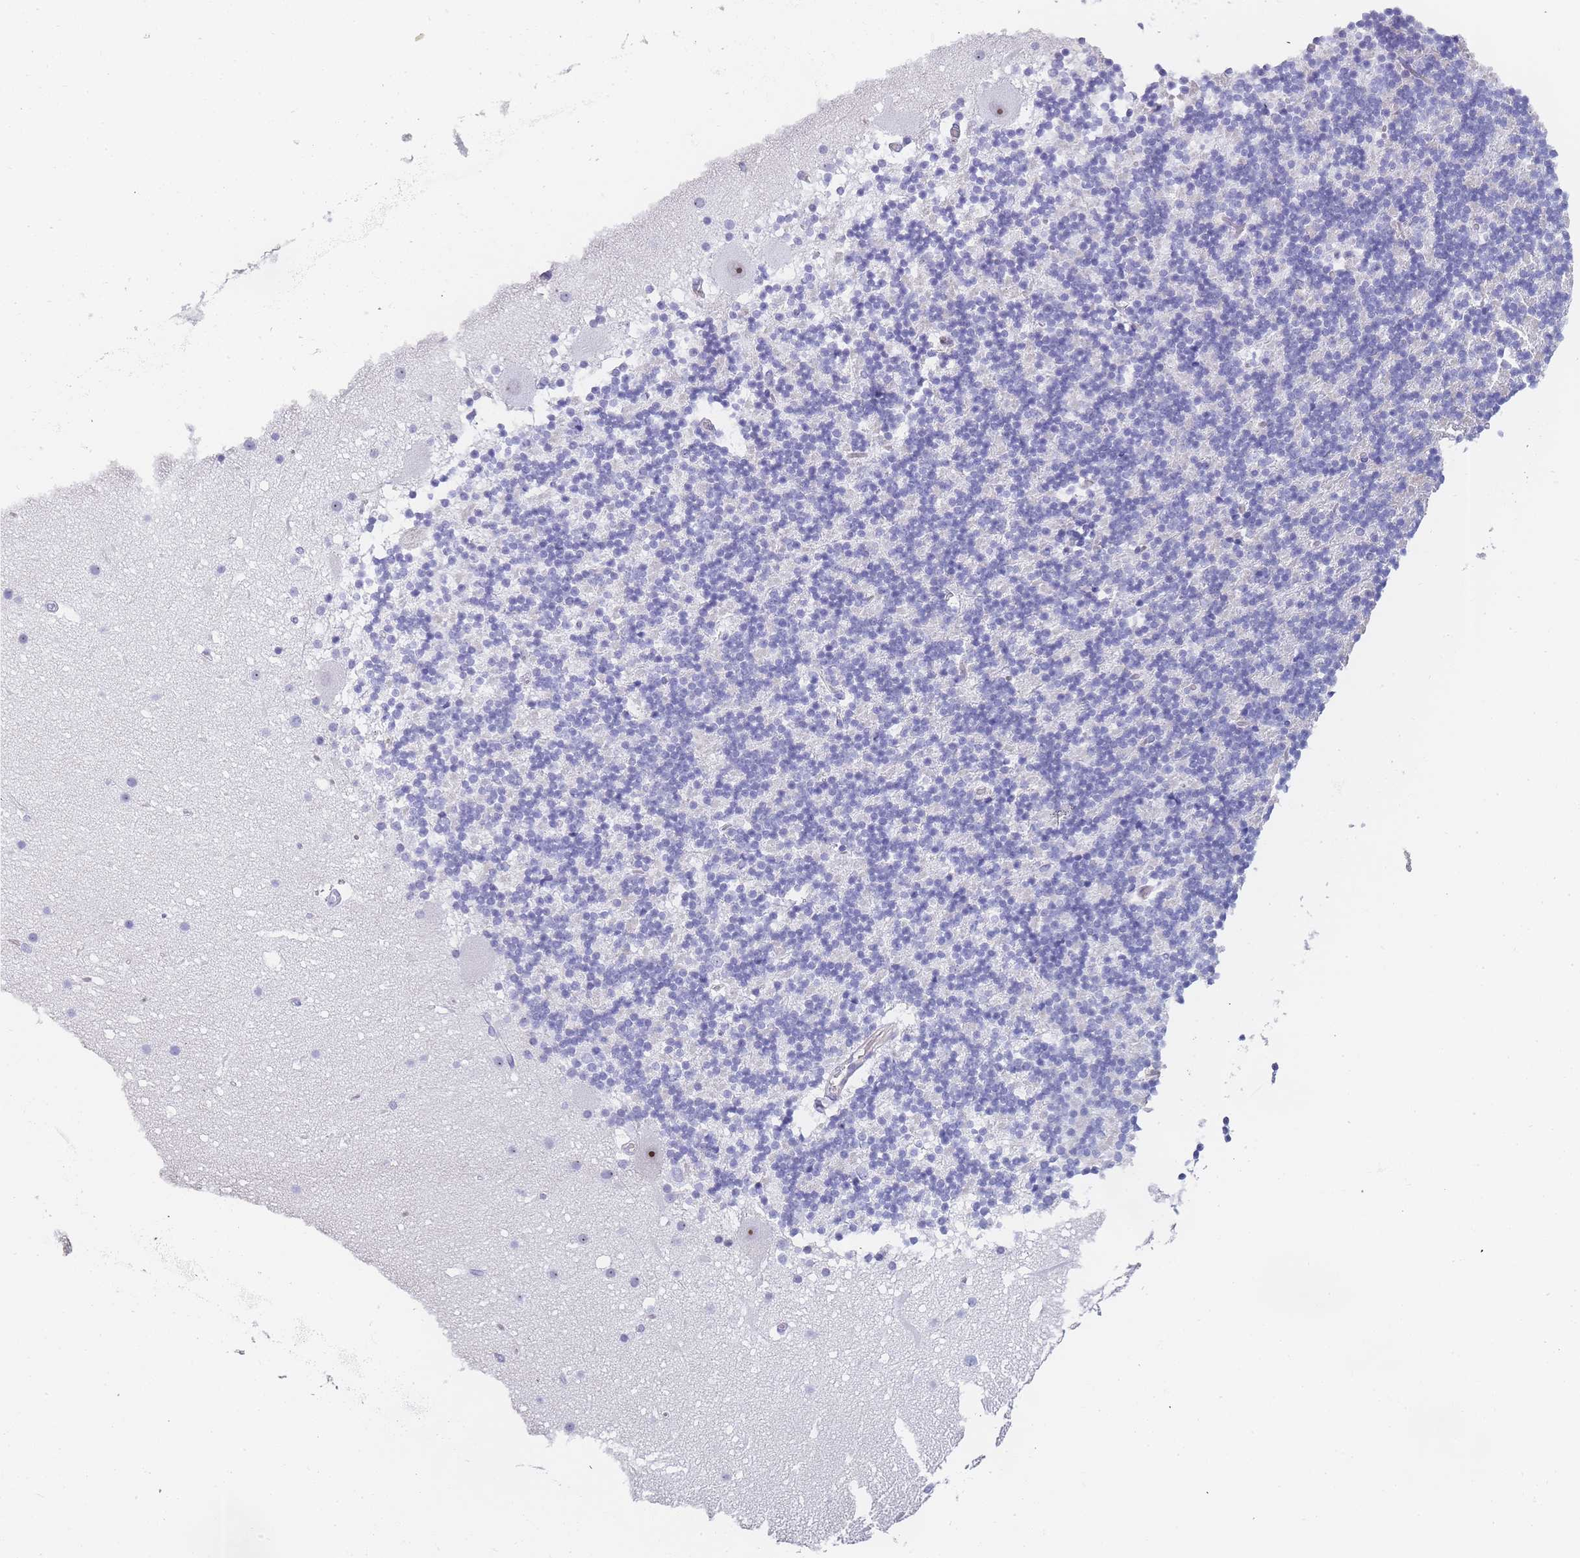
{"staining": {"intensity": "negative", "quantity": "none", "location": "none"}, "tissue": "cerebellum", "cell_type": "Cells in granular layer", "image_type": "normal", "snomed": [{"axis": "morphology", "description": "Normal tissue, NOS"}, {"axis": "topography", "description": "Cerebellum"}], "caption": "High power microscopy image of an immunohistochemistry (IHC) micrograph of normal cerebellum, revealing no significant positivity in cells in granular layer. (Brightfield microscopy of DAB (3,3'-diaminobenzidine) IHC at high magnification).", "gene": "NOP14", "patient": {"sex": "male", "age": 57}}